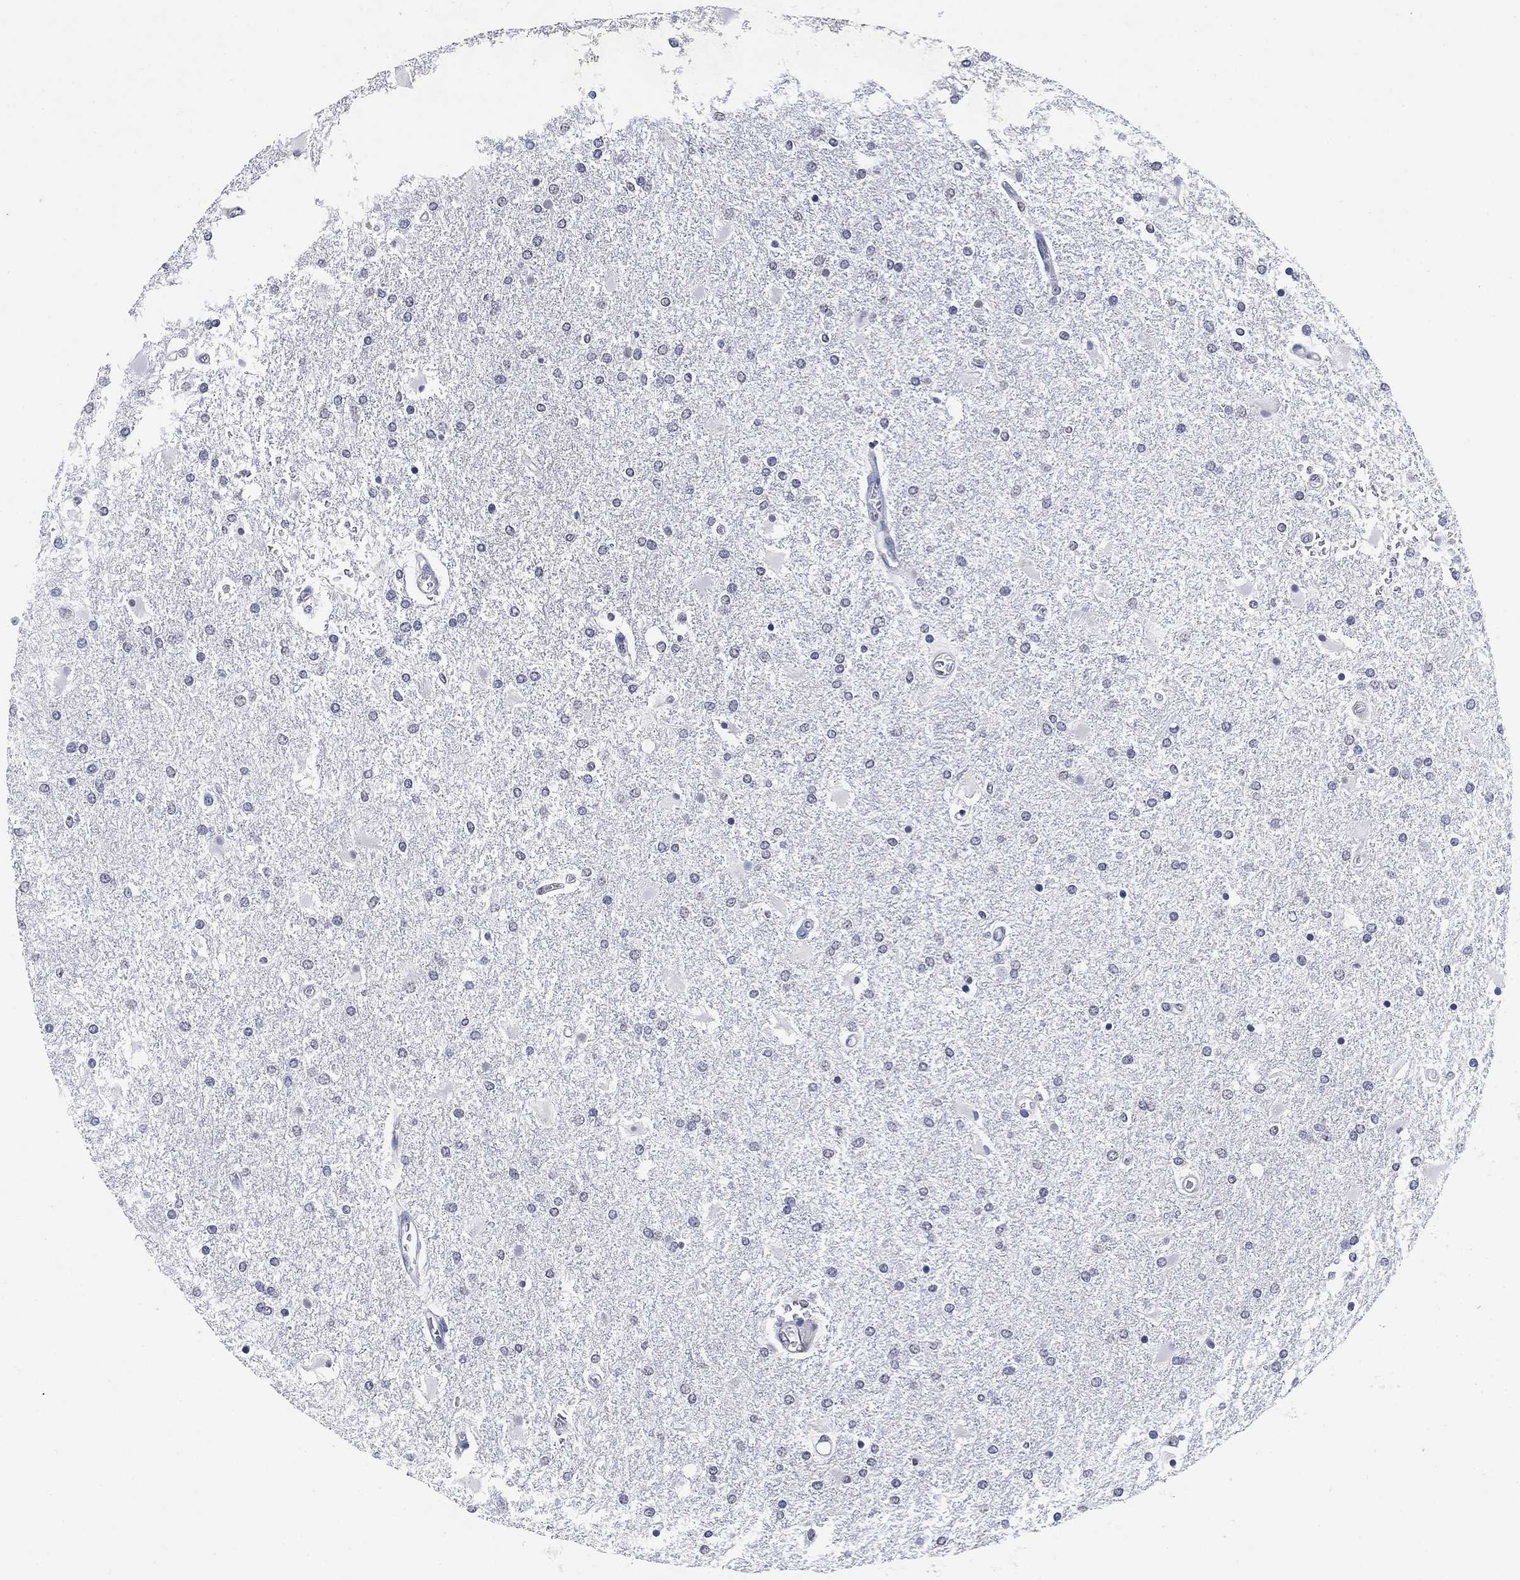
{"staining": {"intensity": "negative", "quantity": "none", "location": "none"}, "tissue": "glioma", "cell_type": "Tumor cells", "image_type": "cancer", "snomed": [{"axis": "morphology", "description": "Glioma, malignant, High grade"}, {"axis": "topography", "description": "Cerebral cortex"}], "caption": "Image shows no significant protein expression in tumor cells of glioma. (DAB (3,3'-diaminobenzidine) immunohistochemistry, high magnification).", "gene": "OTUB2", "patient": {"sex": "male", "age": 79}}